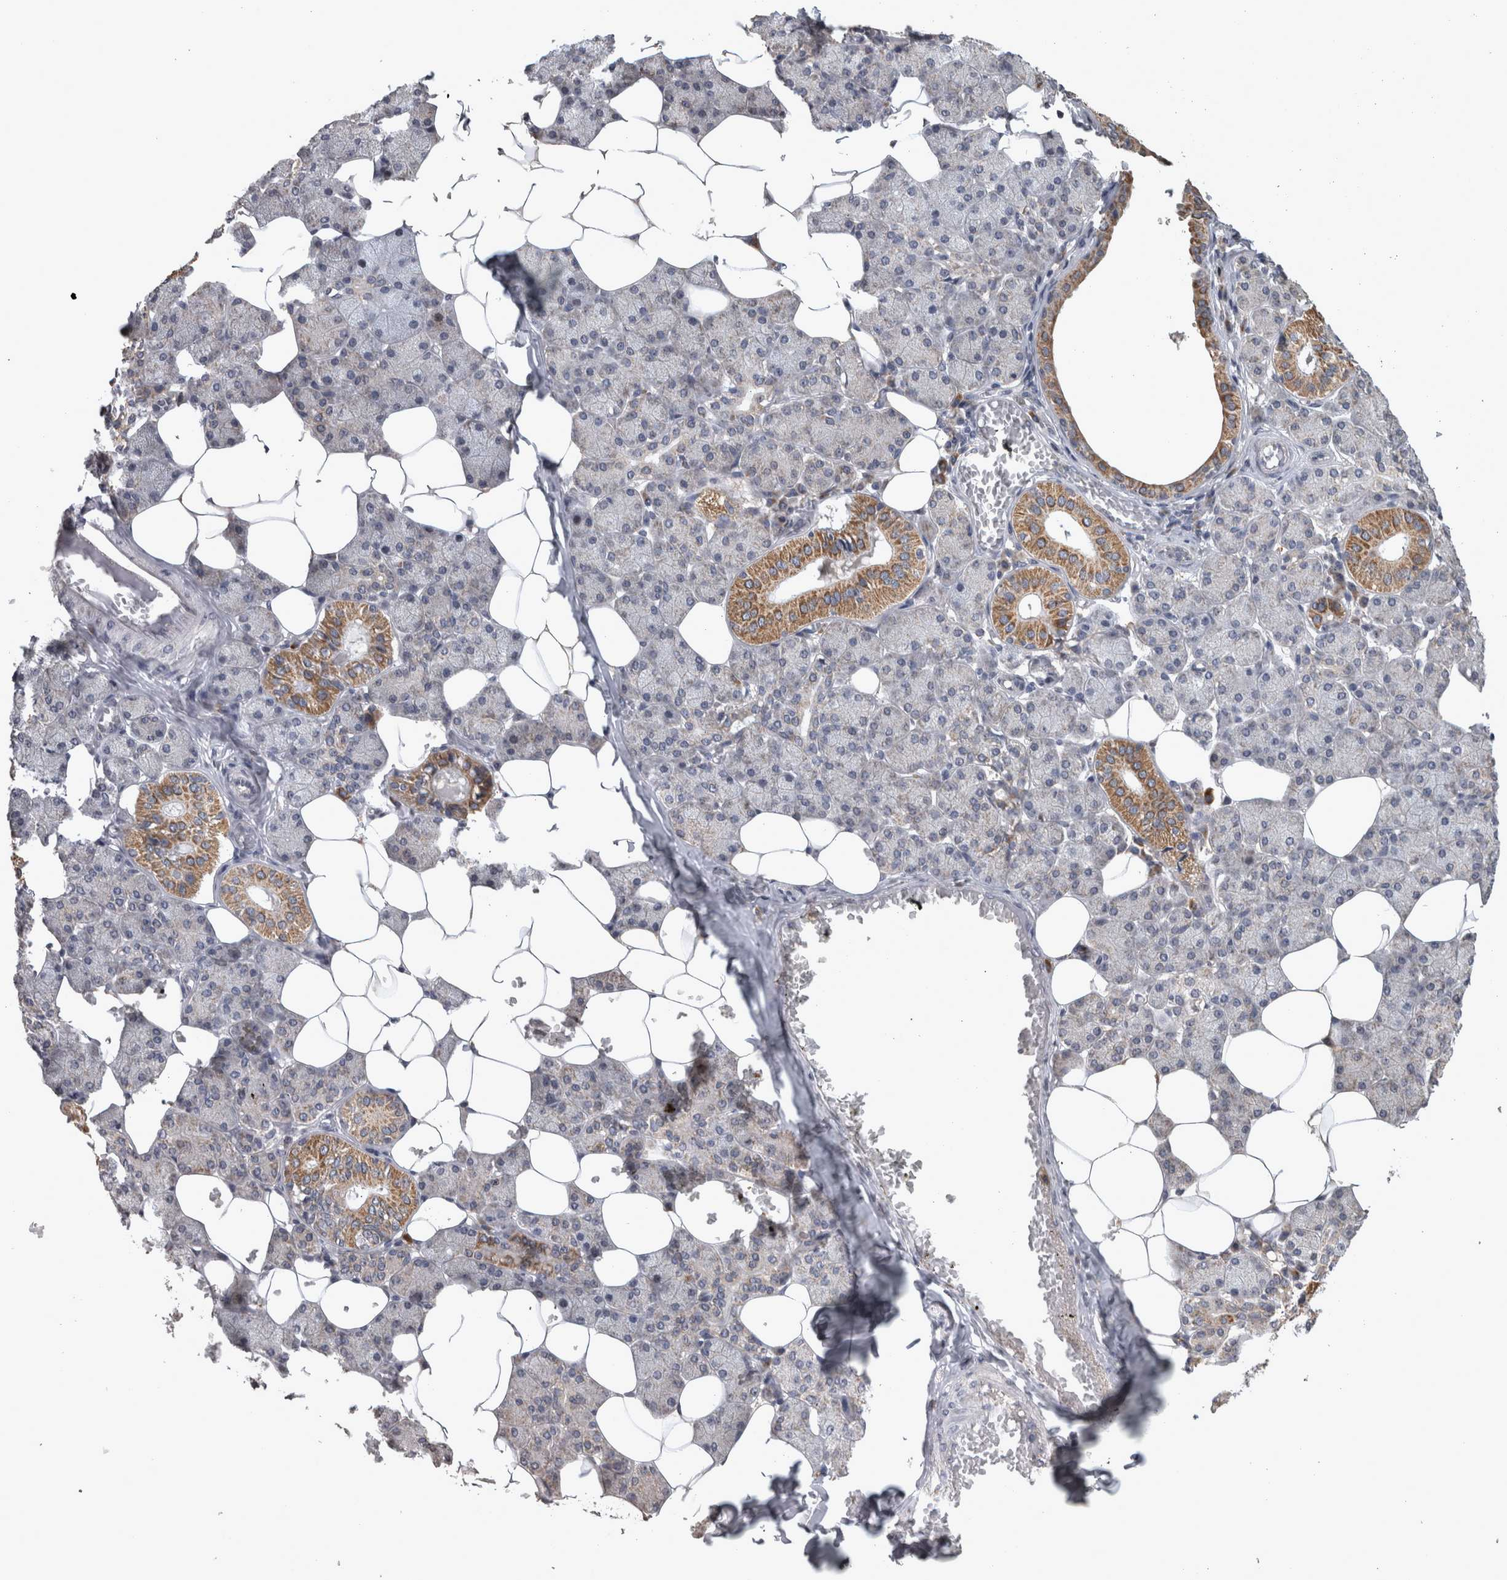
{"staining": {"intensity": "moderate", "quantity": "<25%", "location": "cytoplasmic/membranous"}, "tissue": "salivary gland", "cell_type": "Glandular cells", "image_type": "normal", "snomed": [{"axis": "morphology", "description": "Normal tissue, NOS"}, {"axis": "topography", "description": "Salivary gland"}], "caption": "Immunohistochemistry of normal salivary gland displays low levels of moderate cytoplasmic/membranous staining in approximately <25% of glandular cells.", "gene": "DBT", "patient": {"sex": "female", "age": 33}}